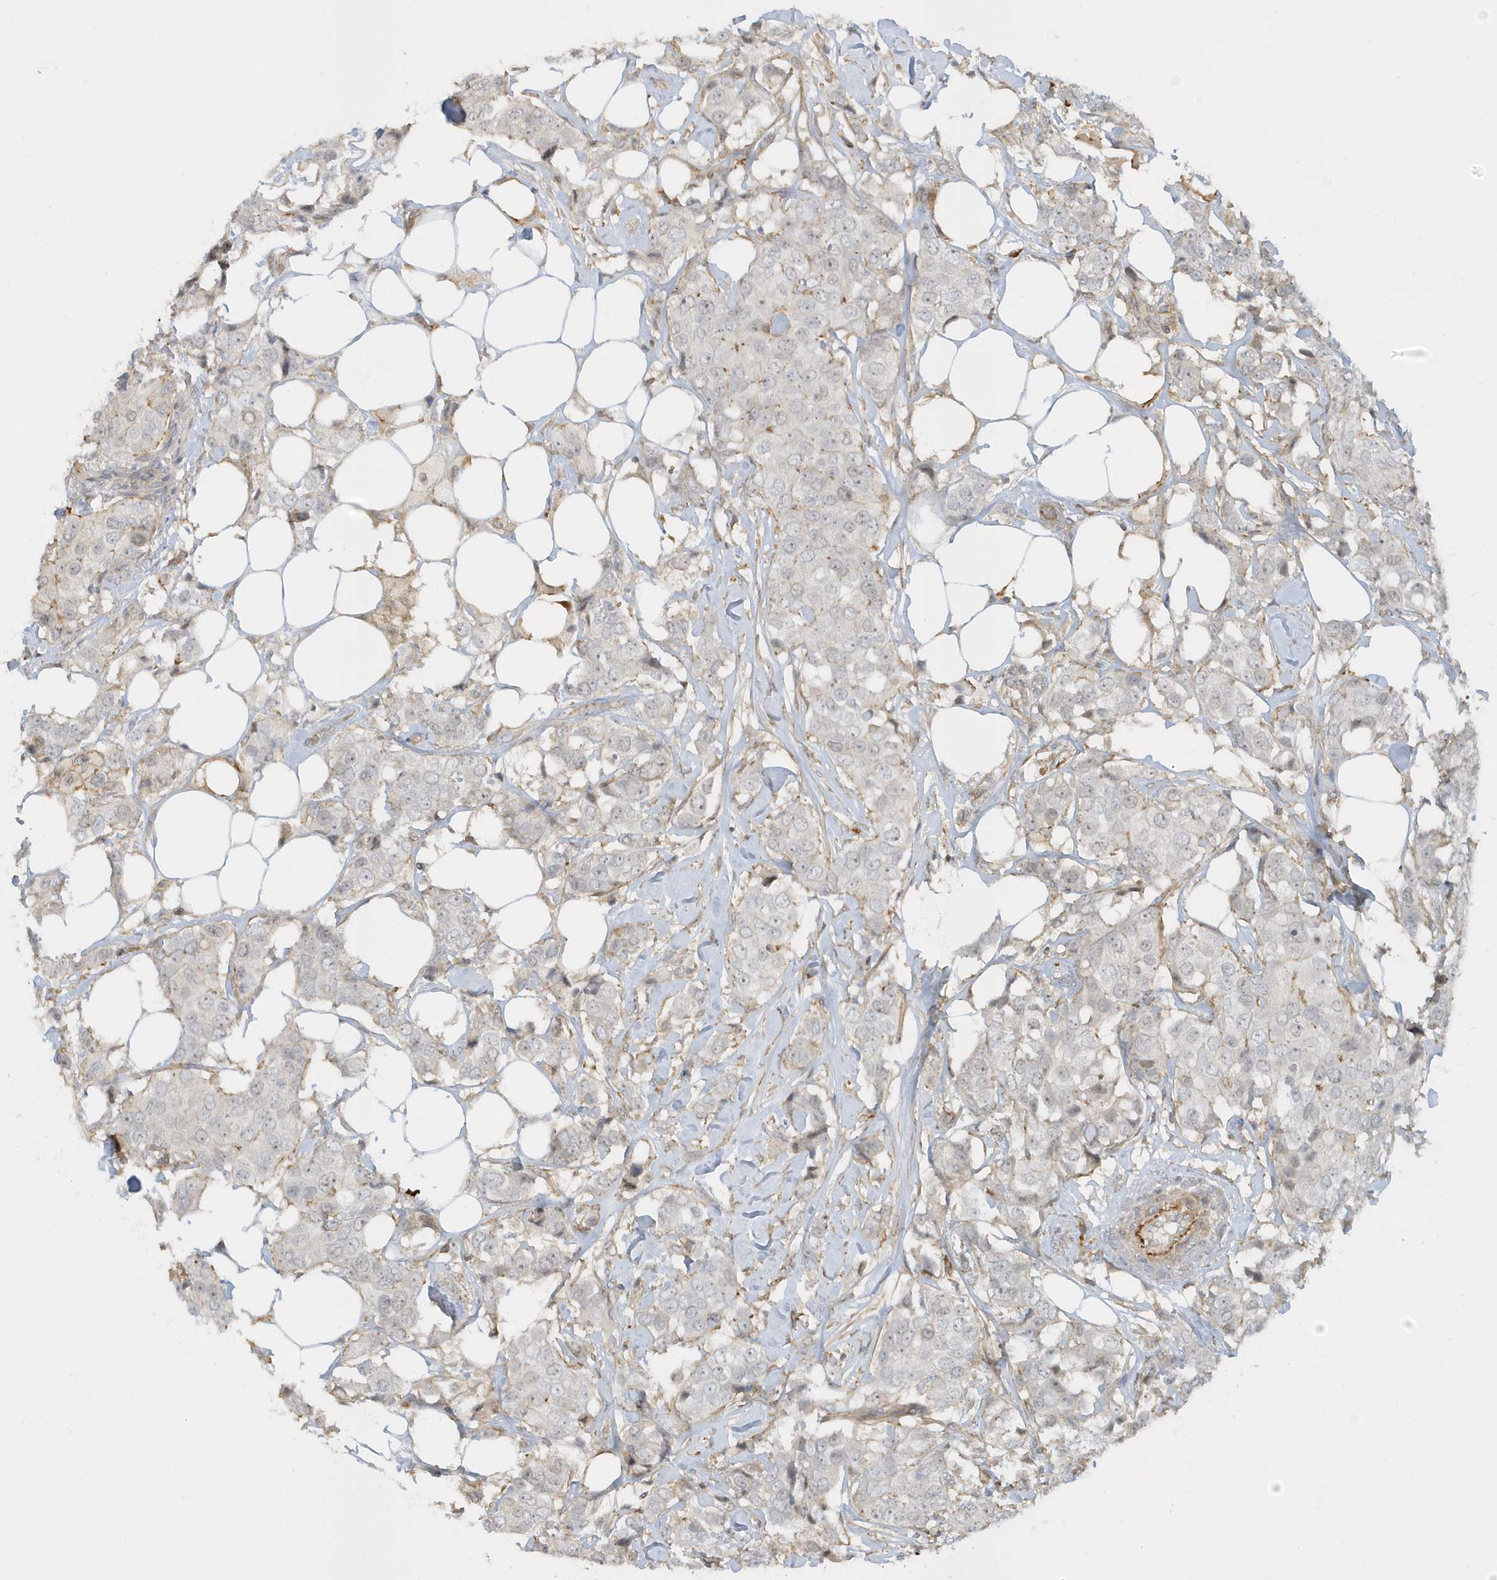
{"staining": {"intensity": "negative", "quantity": "none", "location": "none"}, "tissue": "breast cancer", "cell_type": "Tumor cells", "image_type": "cancer", "snomed": [{"axis": "morphology", "description": "Duct carcinoma"}, {"axis": "topography", "description": "Breast"}], "caption": "There is no significant staining in tumor cells of breast intraductal carcinoma.", "gene": "ZBTB8A", "patient": {"sex": "female", "age": 80}}